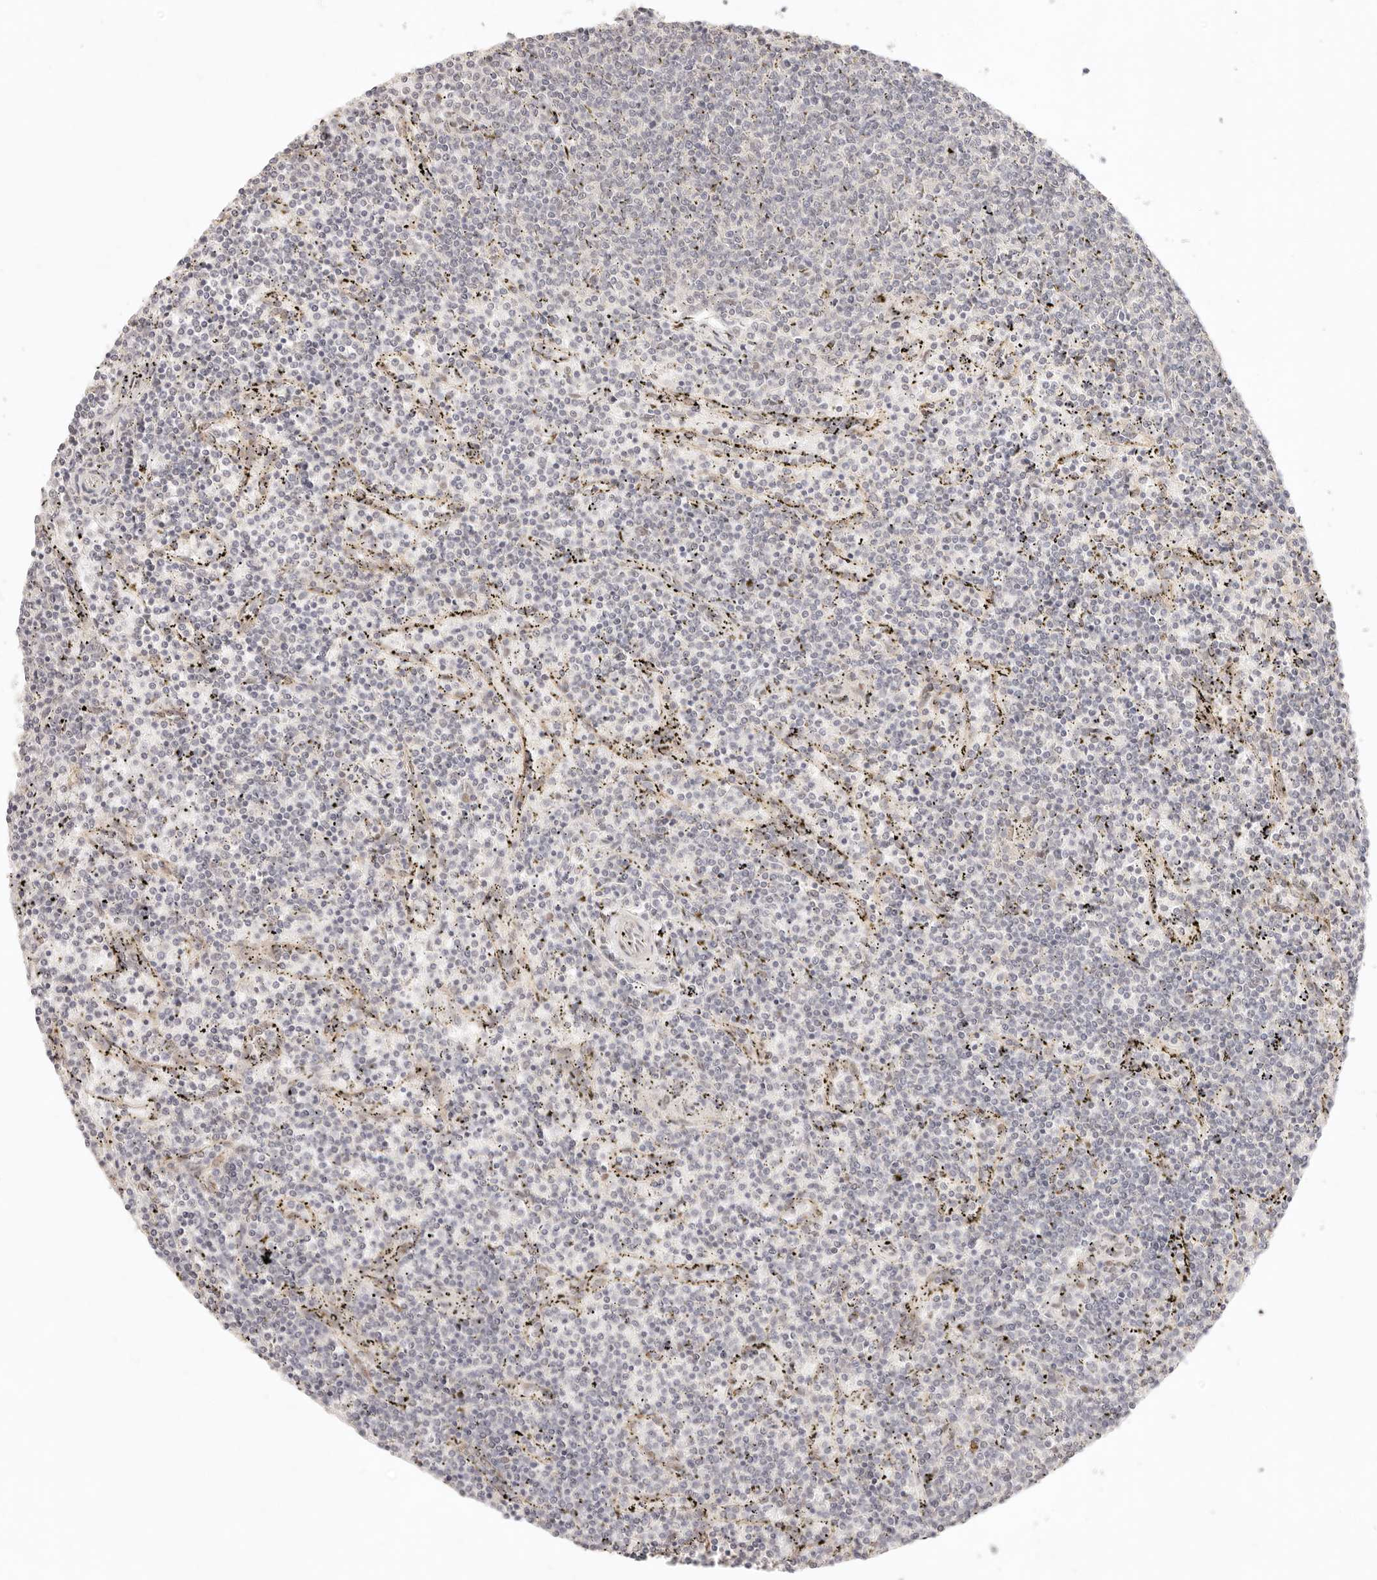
{"staining": {"intensity": "negative", "quantity": "none", "location": "none"}, "tissue": "lymphoma", "cell_type": "Tumor cells", "image_type": "cancer", "snomed": [{"axis": "morphology", "description": "Malignant lymphoma, non-Hodgkin's type, Low grade"}, {"axis": "topography", "description": "Spleen"}], "caption": "An image of lymphoma stained for a protein shows no brown staining in tumor cells.", "gene": "GPR156", "patient": {"sex": "female", "age": 50}}